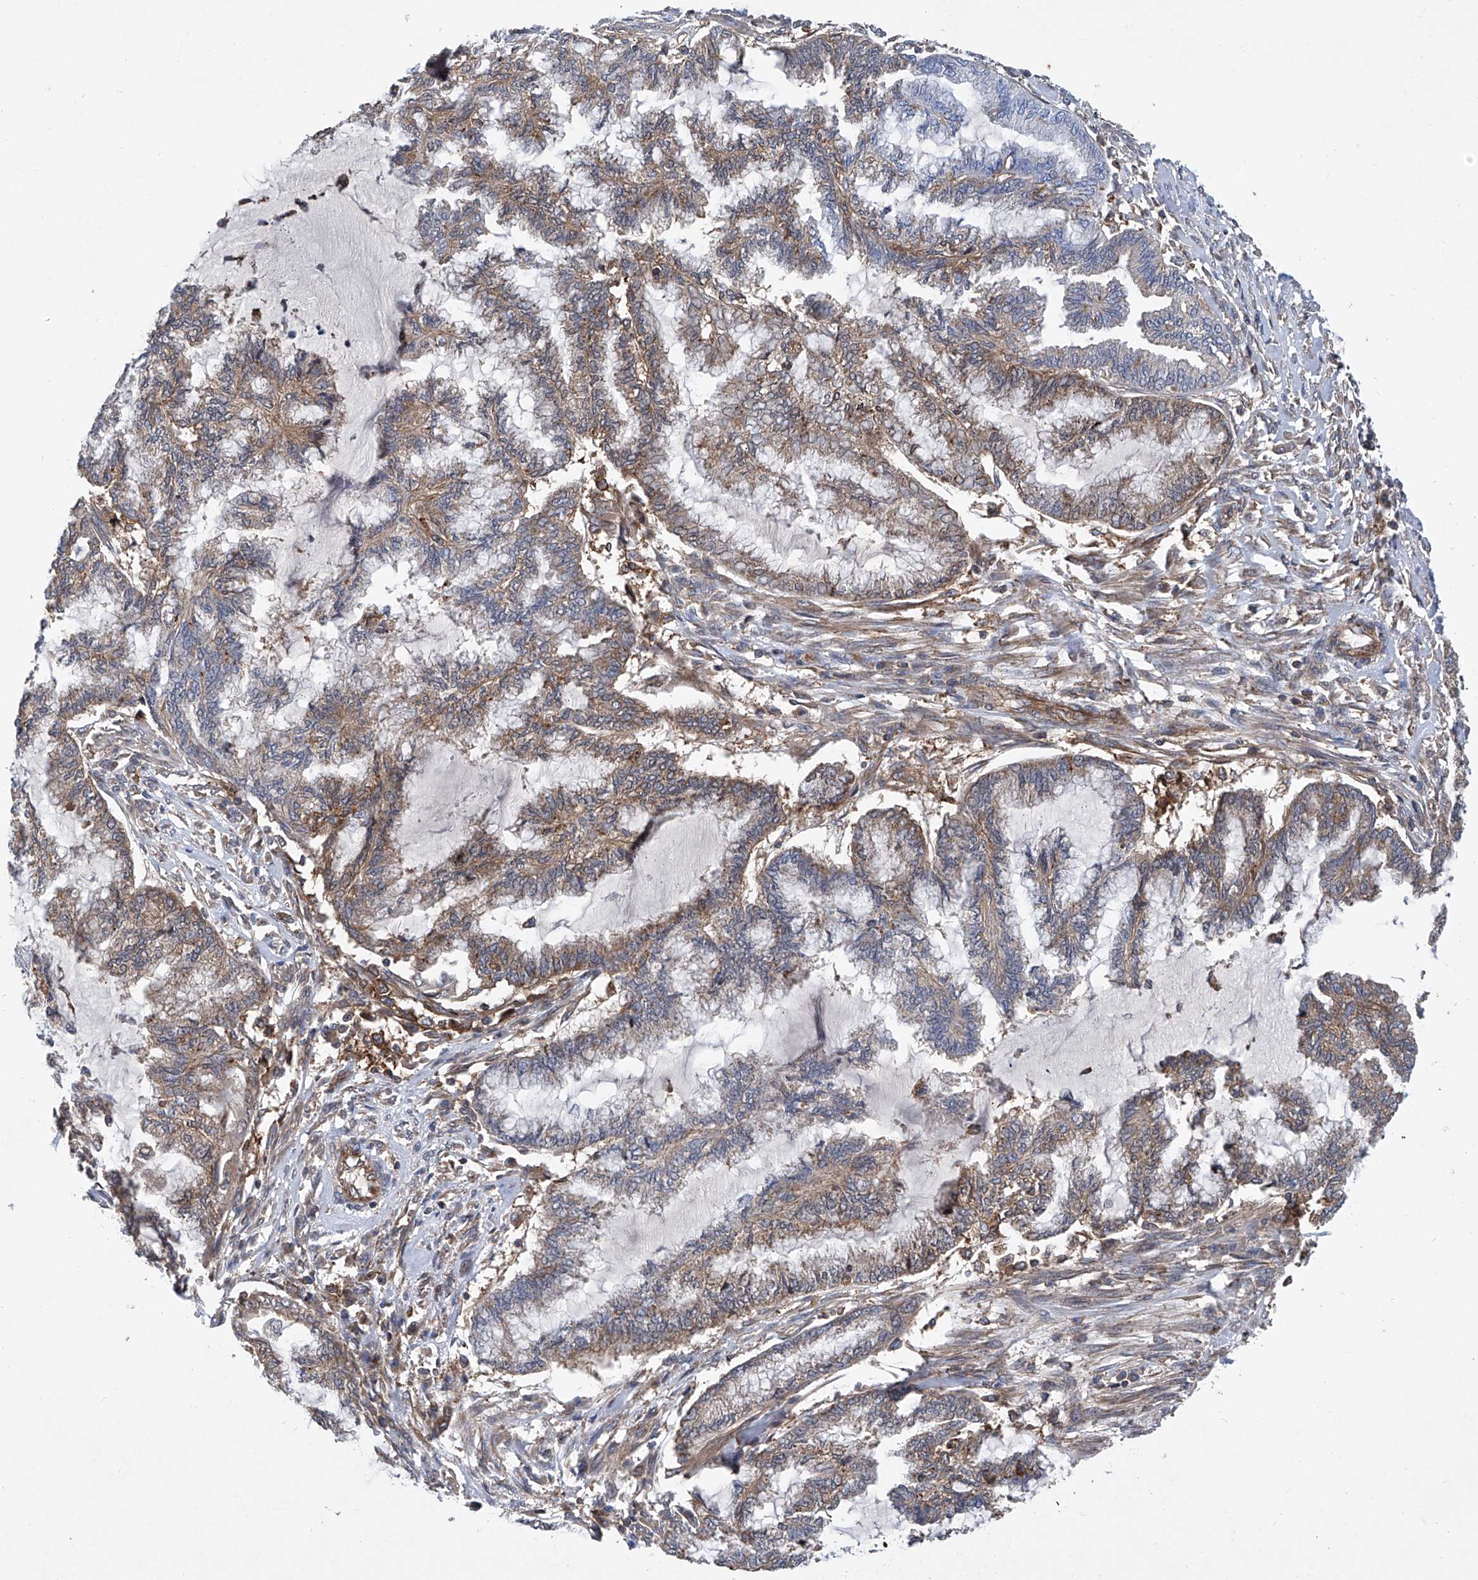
{"staining": {"intensity": "weak", "quantity": ">75%", "location": "cytoplasmic/membranous"}, "tissue": "endometrial cancer", "cell_type": "Tumor cells", "image_type": "cancer", "snomed": [{"axis": "morphology", "description": "Adenocarcinoma, NOS"}, {"axis": "topography", "description": "Endometrium"}], "caption": "Immunohistochemistry (IHC) of human endometrial cancer (adenocarcinoma) demonstrates low levels of weak cytoplasmic/membranous positivity in about >75% of tumor cells.", "gene": "SMAP1", "patient": {"sex": "female", "age": 86}}